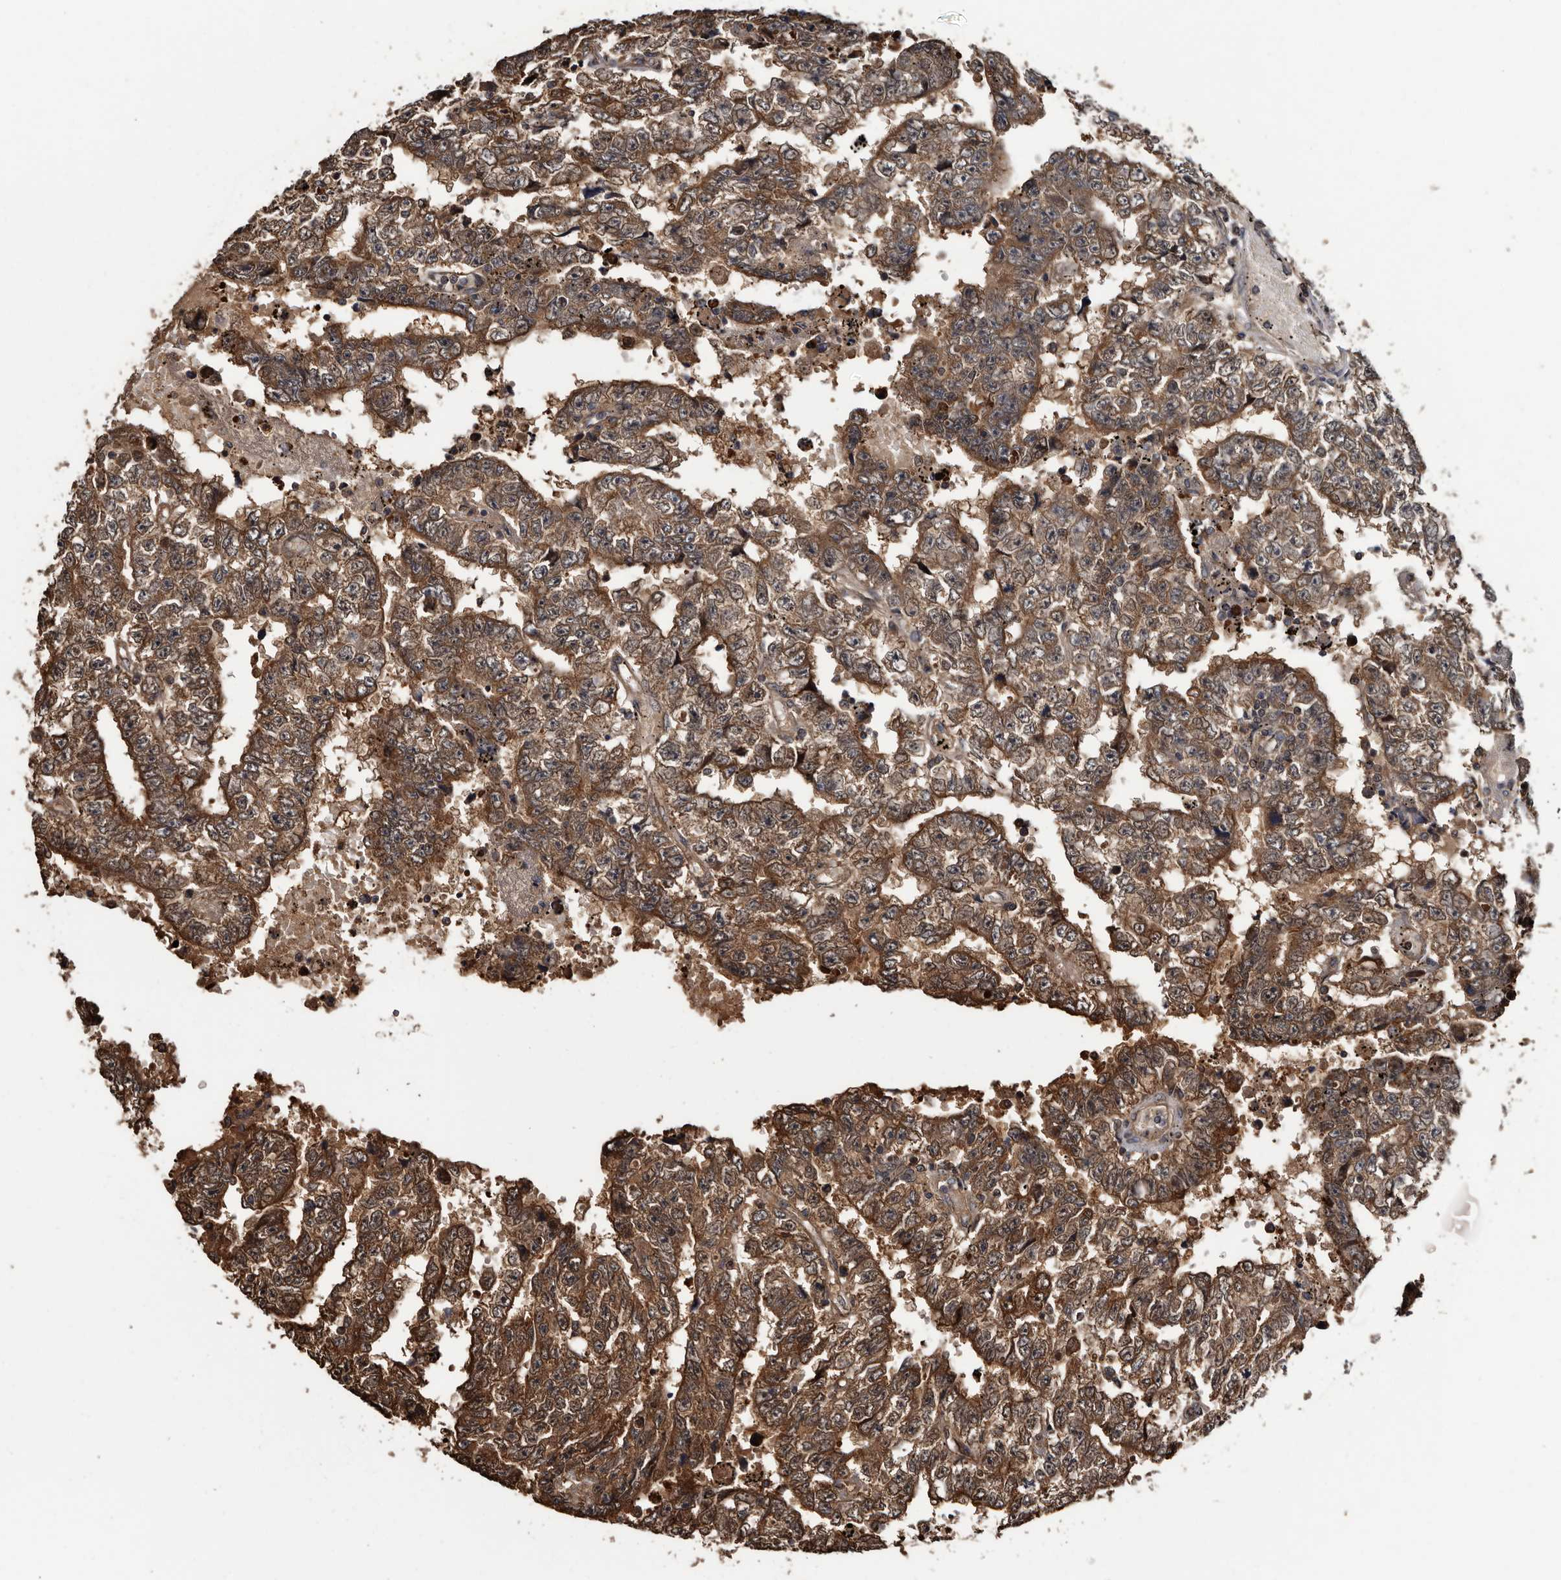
{"staining": {"intensity": "strong", "quantity": ">75%", "location": "cytoplasmic/membranous"}, "tissue": "testis cancer", "cell_type": "Tumor cells", "image_type": "cancer", "snomed": [{"axis": "morphology", "description": "Carcinoma, Embryonal, NOS"}, {"axis": "topography", "description": "Testis"}], "caption": "Human embryonal carcinoma (testis) stained for a protein (brown) shows strong cytoplasmic/membranous positive positivity in about >75% of tumor cells.", "gene": "TTI2", "patient": {"sex": "male", "age": 25}}